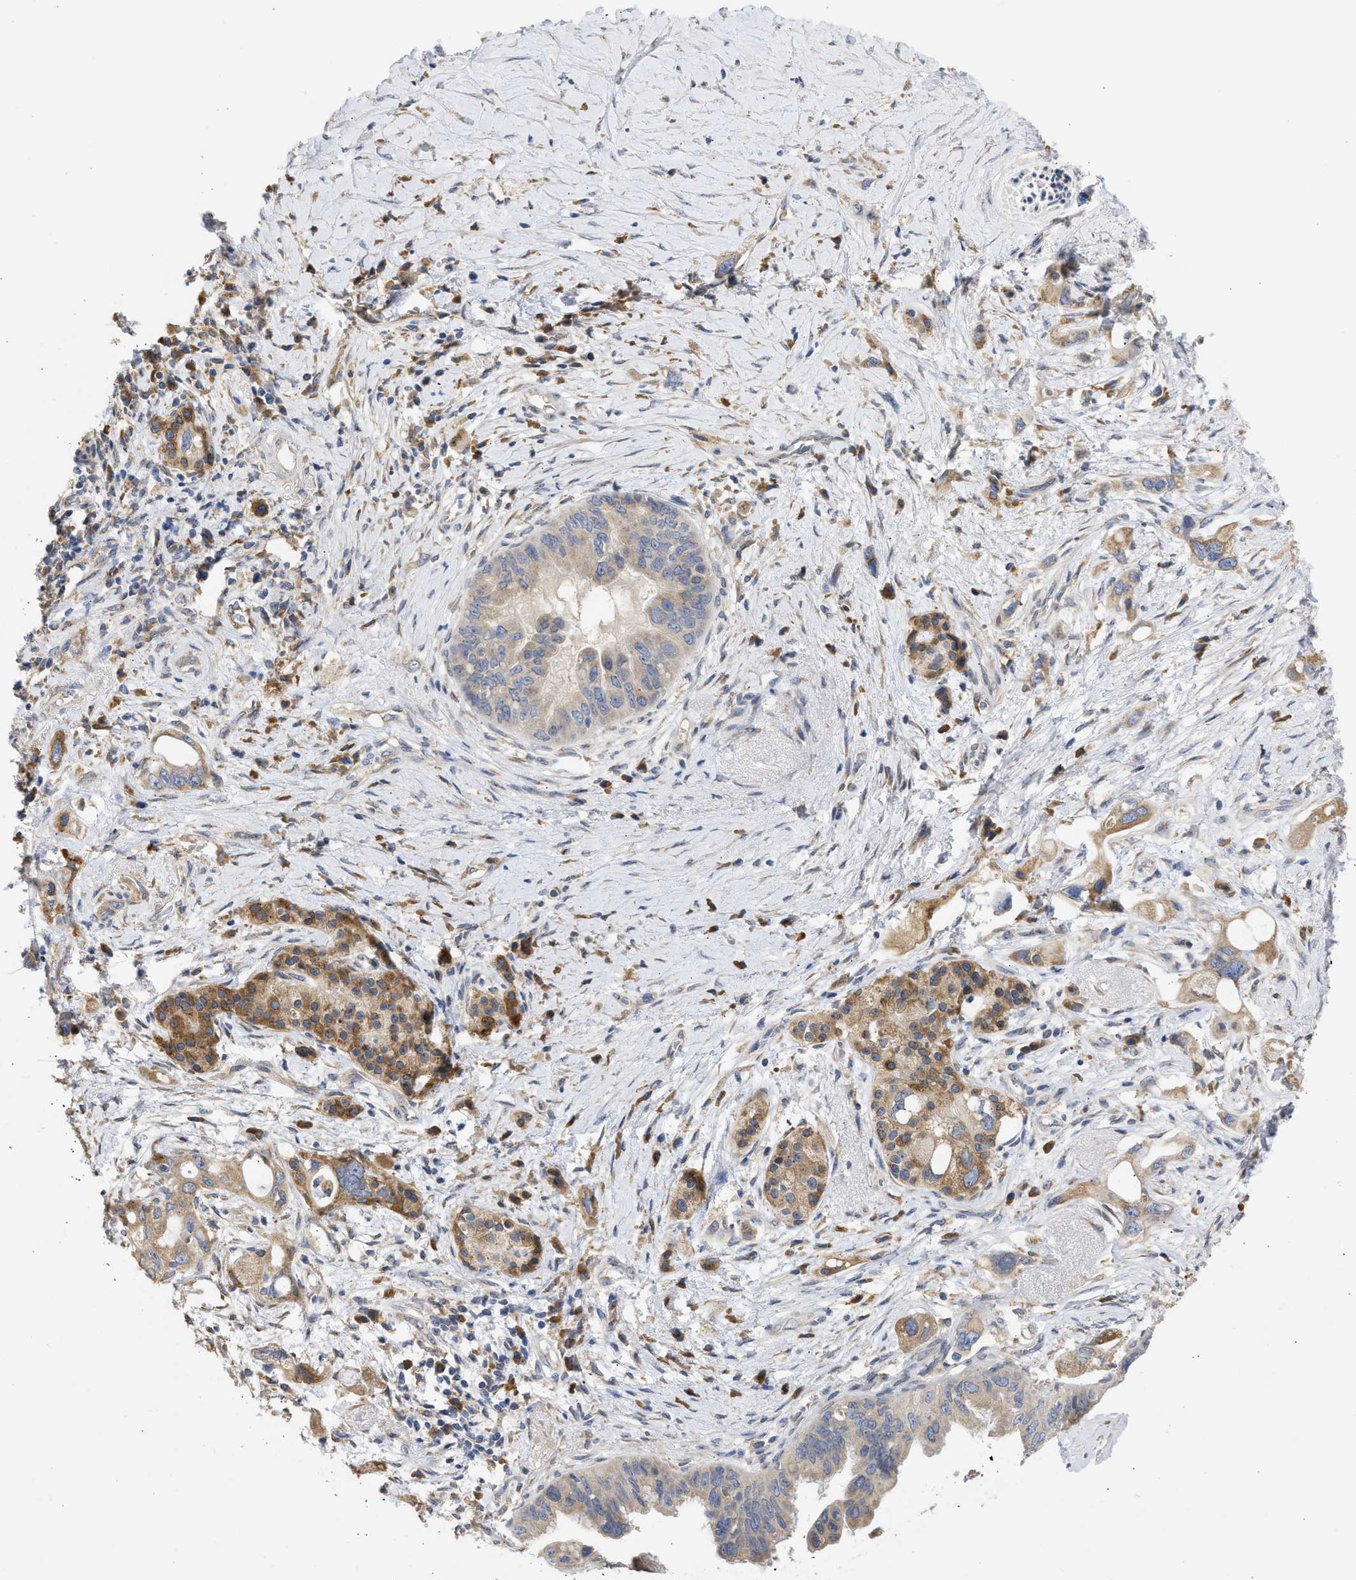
{"staining": {"intensity": "moderate", "quantity": ">75%", "location": "cytoplasmic/membranous"}, "tissue": "pancreatic cancer", "cell_type": "Tumor cells", "image_type": "cancer", "snomed": [{"axis": "morphology", "description": "Adenocarcinoma, NOS"}, {"axis": "topography", "description": "Pancreas"}], "caption": "The photomicrograph displays a brown stain indicating the presence of a protein in the cytoplasmic/membranous of tumor cells in pancreatic adenocarcinoma.", "gene": "TMED1", "patient": {"sex": "female", "age": 56}}